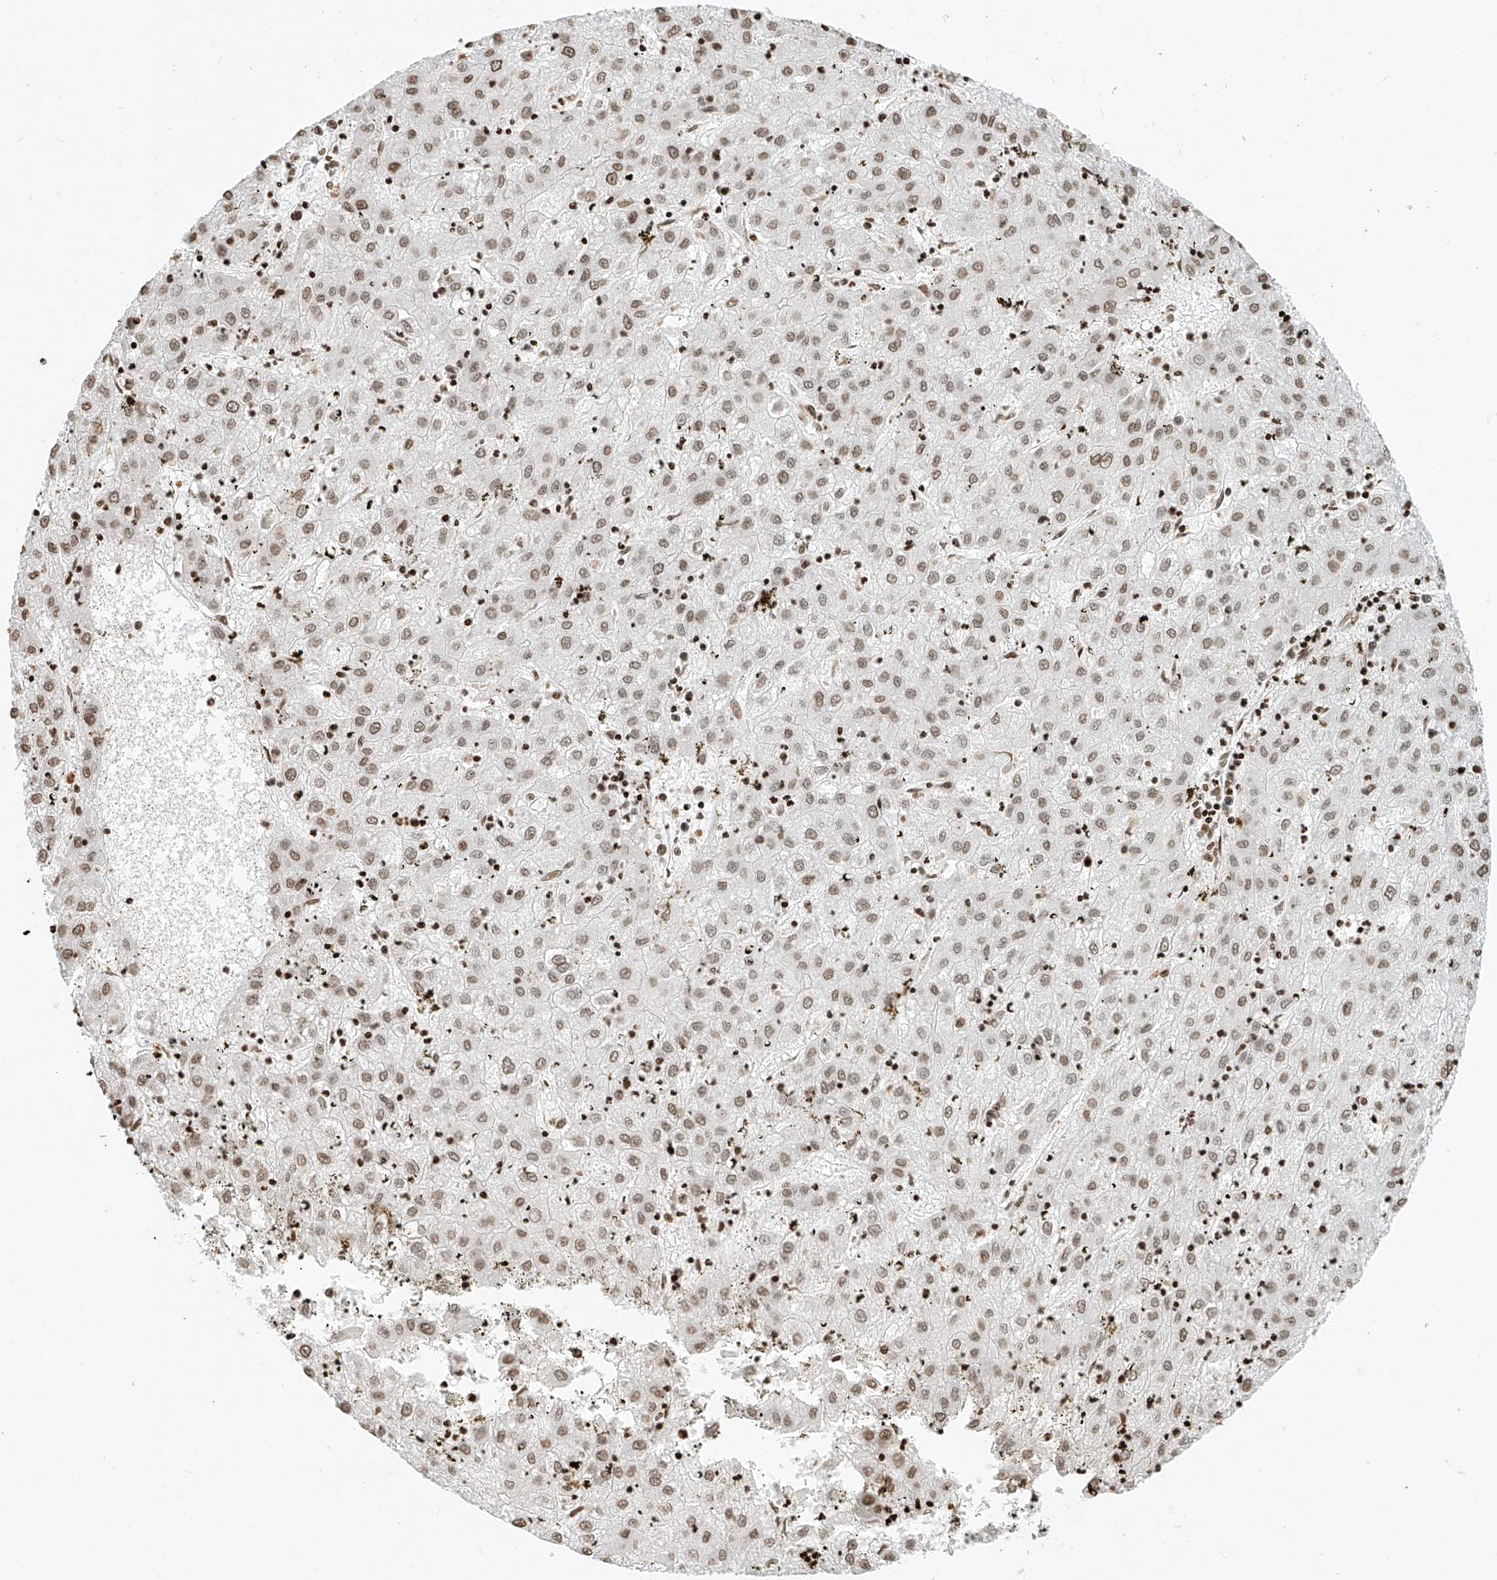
{"staining": {"intensity": "moderate", "quantity": ">75%", "location": "nuclear"}, "tissue": "liver cancer", "cell_type": "Tumor cells", "image_type": "cancer", "snomed": [{"axis": "morphology", "description": "Carcinoma, Hepatocellular, NOS"}, {"axis": "topography", "description": "Liver"}], "caption": "Human liver cancer (hepatocellular carcinoma) stained with a protein marker reveals moderate staining in tumor cells.", "gene": "C17orf58", "patient": {"sex": "male", "age": 72}}